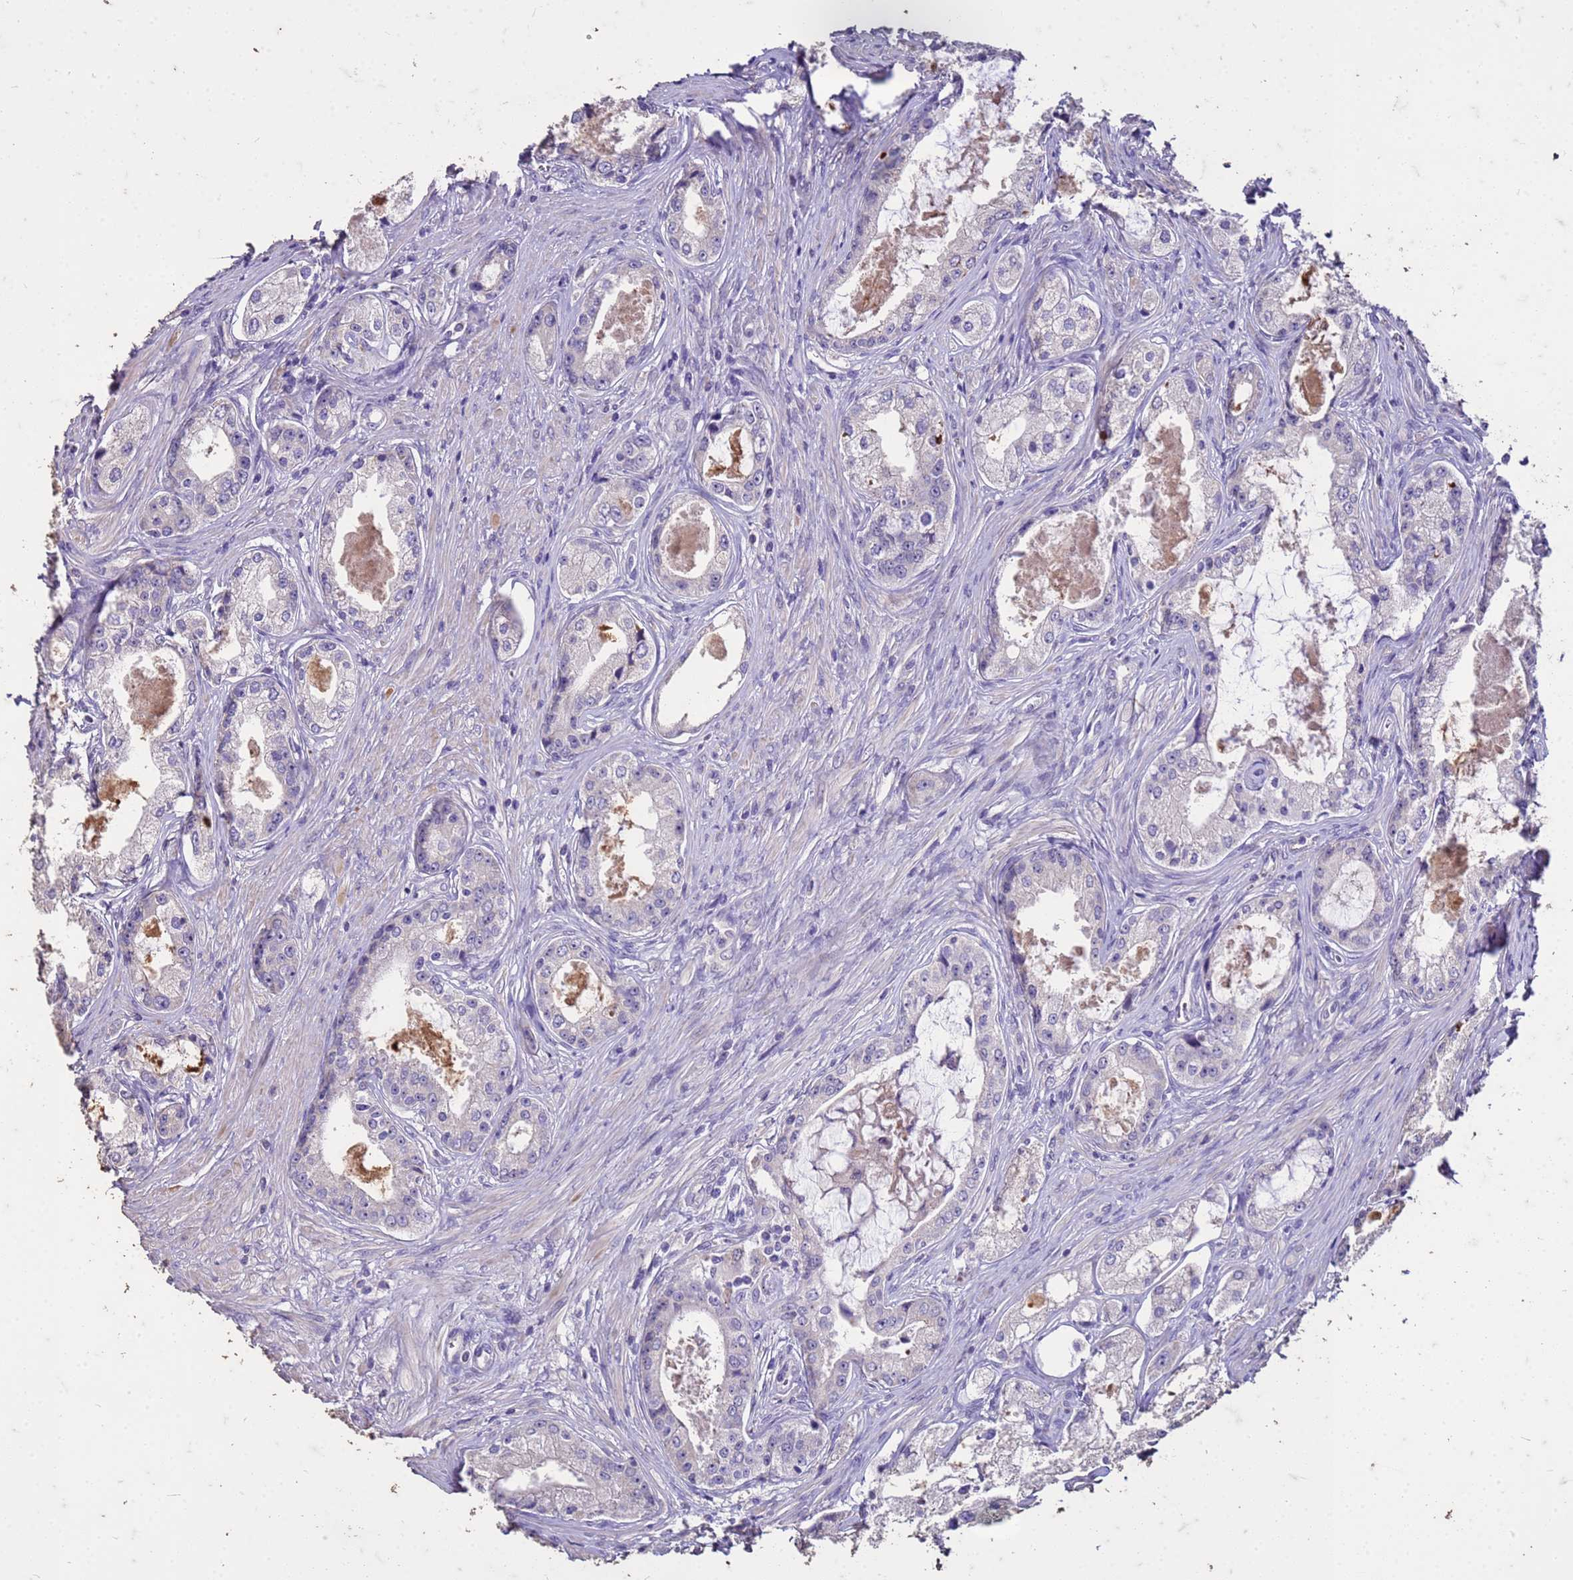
{"staining": {"intensity": "negative", "quantity": "none", "location": "none"}, "tissue": "prostate cancer", "cell_type": "Tumor cells", "image_type": "cancer", "snomed": [{"axis": "morphology", "description": "Adenocarcinoma, Low grade"}, {"axis": "topography", "description": "Prostate"}], "caption": "Tumor cells show no significant protein staining in prostate cancer.", "gene": "FAM184B", "patient": {"sex": "male", "age": 68}}